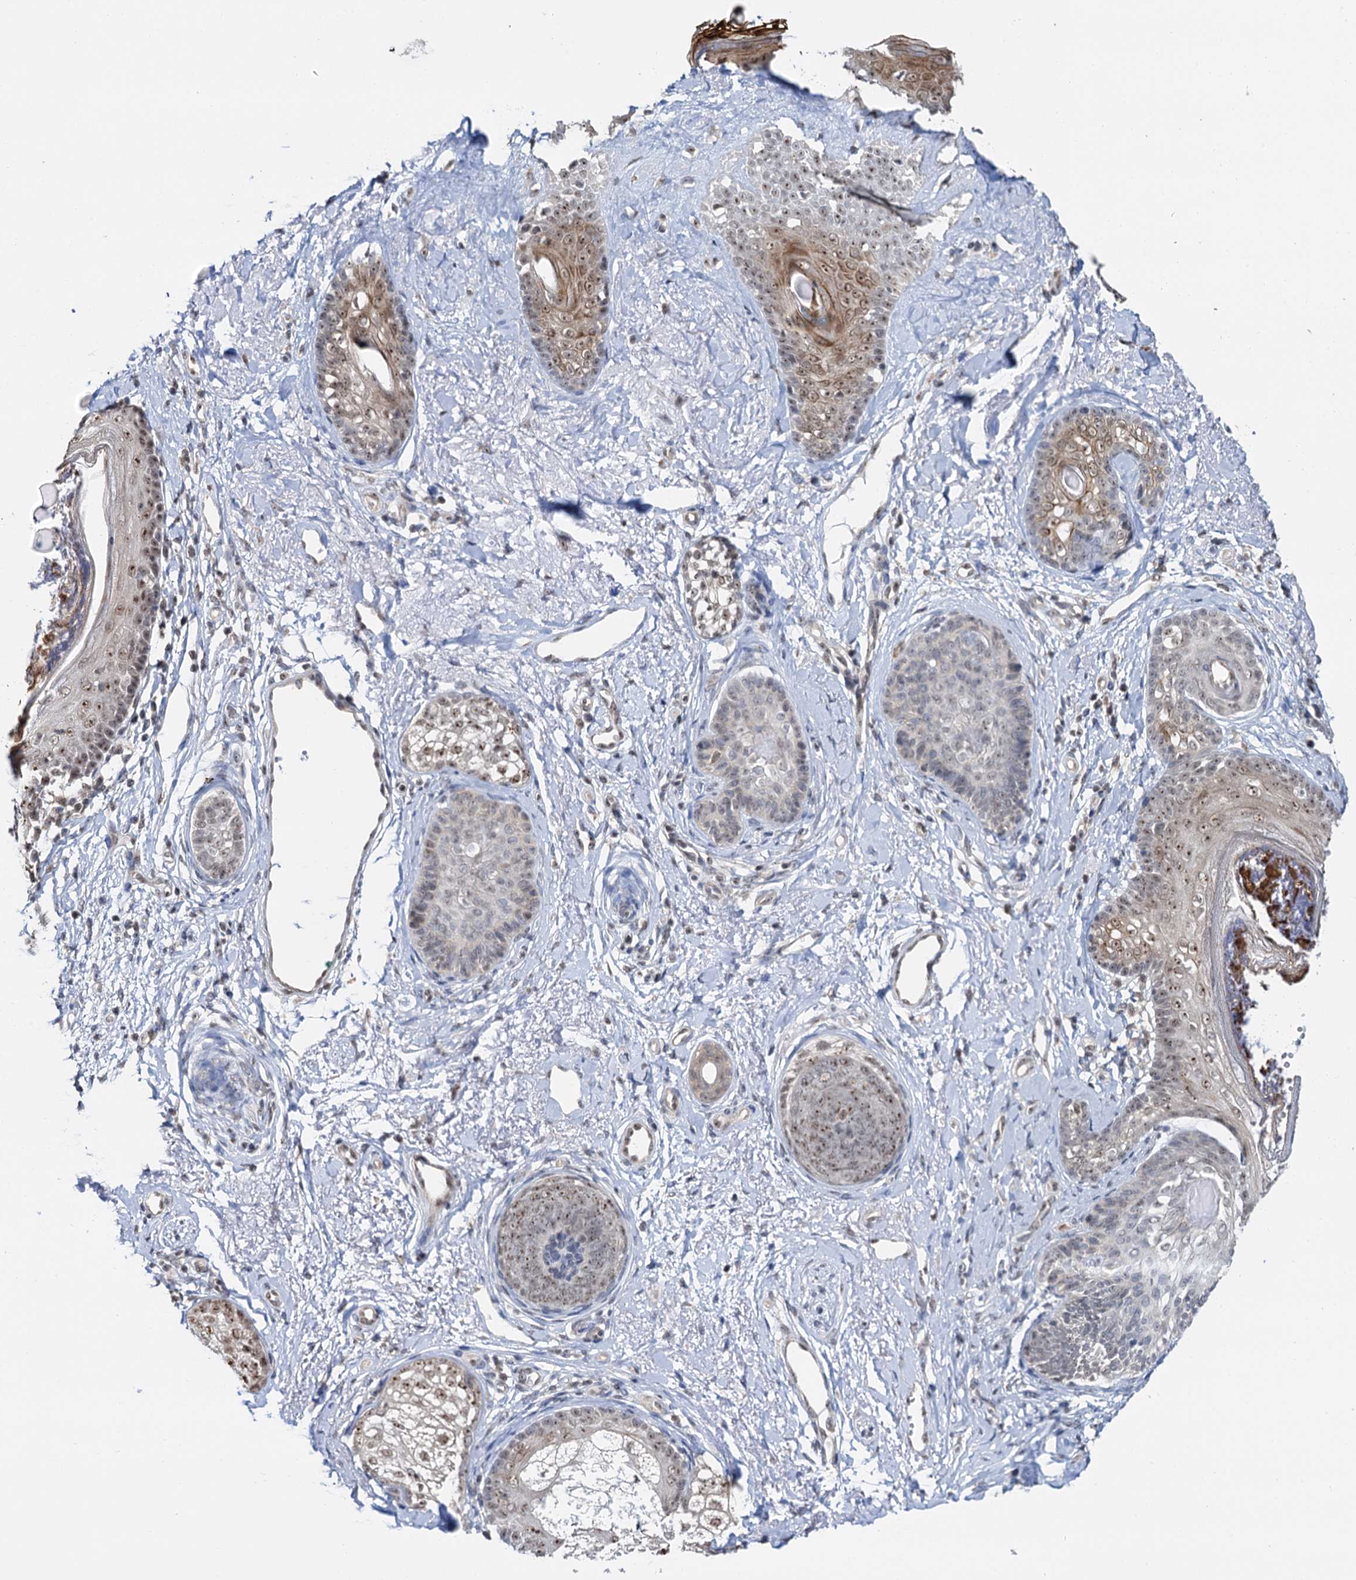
{"staining": {"intensity": "weak", "quantity": "25%-75%", "location": "nuclear"}, "tissue": "skin cancer", "cell_type": "Tumor cells", "image_type": "cancer", "snomed": [{"axis": "morphology", "description": "Basal cell carcinoma"}, {"axis": "topography", "description": "Skin"}], "caption": "An image showing weak nuclear expression in approximately 25%-75% of tumor cells in skin basal cell carcinoma, as visualized by brown immunohistochemical staining.", "gene": "NAT10", "patient": {"sex": "female", "age": 81}}